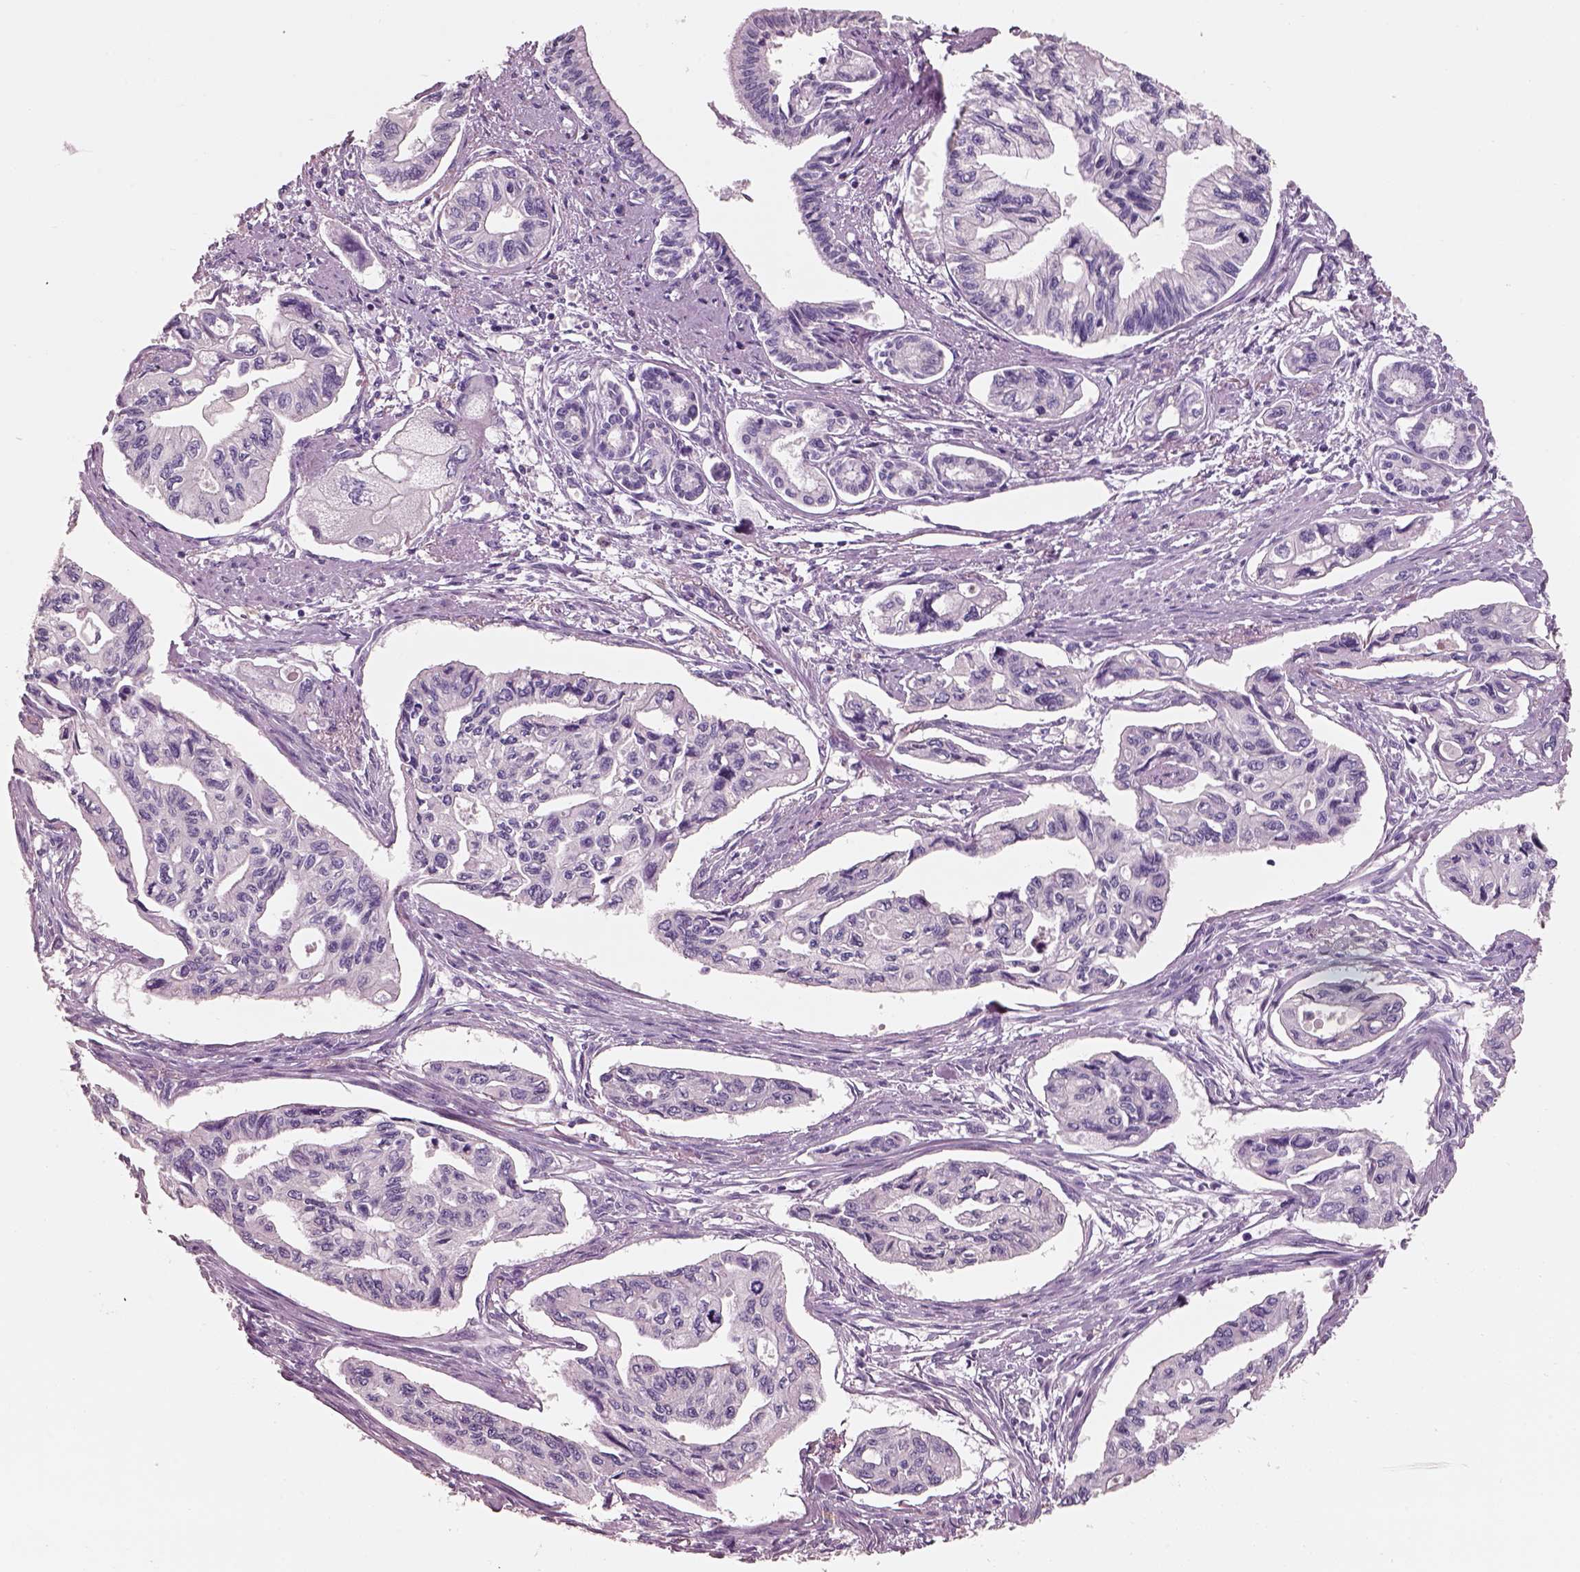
{"staining": {"intensity": "negative", "quantity": "none", "location": "none"}, "tissue": "pancreatic cancer", "cell_type": "Tumor cells", "image_type": "cancer", "snomed": [{"axis": "morphology", "description": "Adenocarcinoma, NOS"}, {"axis": "topography", "description": "Pancreas"}], "caption": "DAB (3,3'-diaminobenzidine) immunohistochemical staining of pancreatic cancer (adenocarcinoma) shows no significant expression in tumor cells.", "gene": "PNOC", "patient": {"sex": "female", "age": 76}}